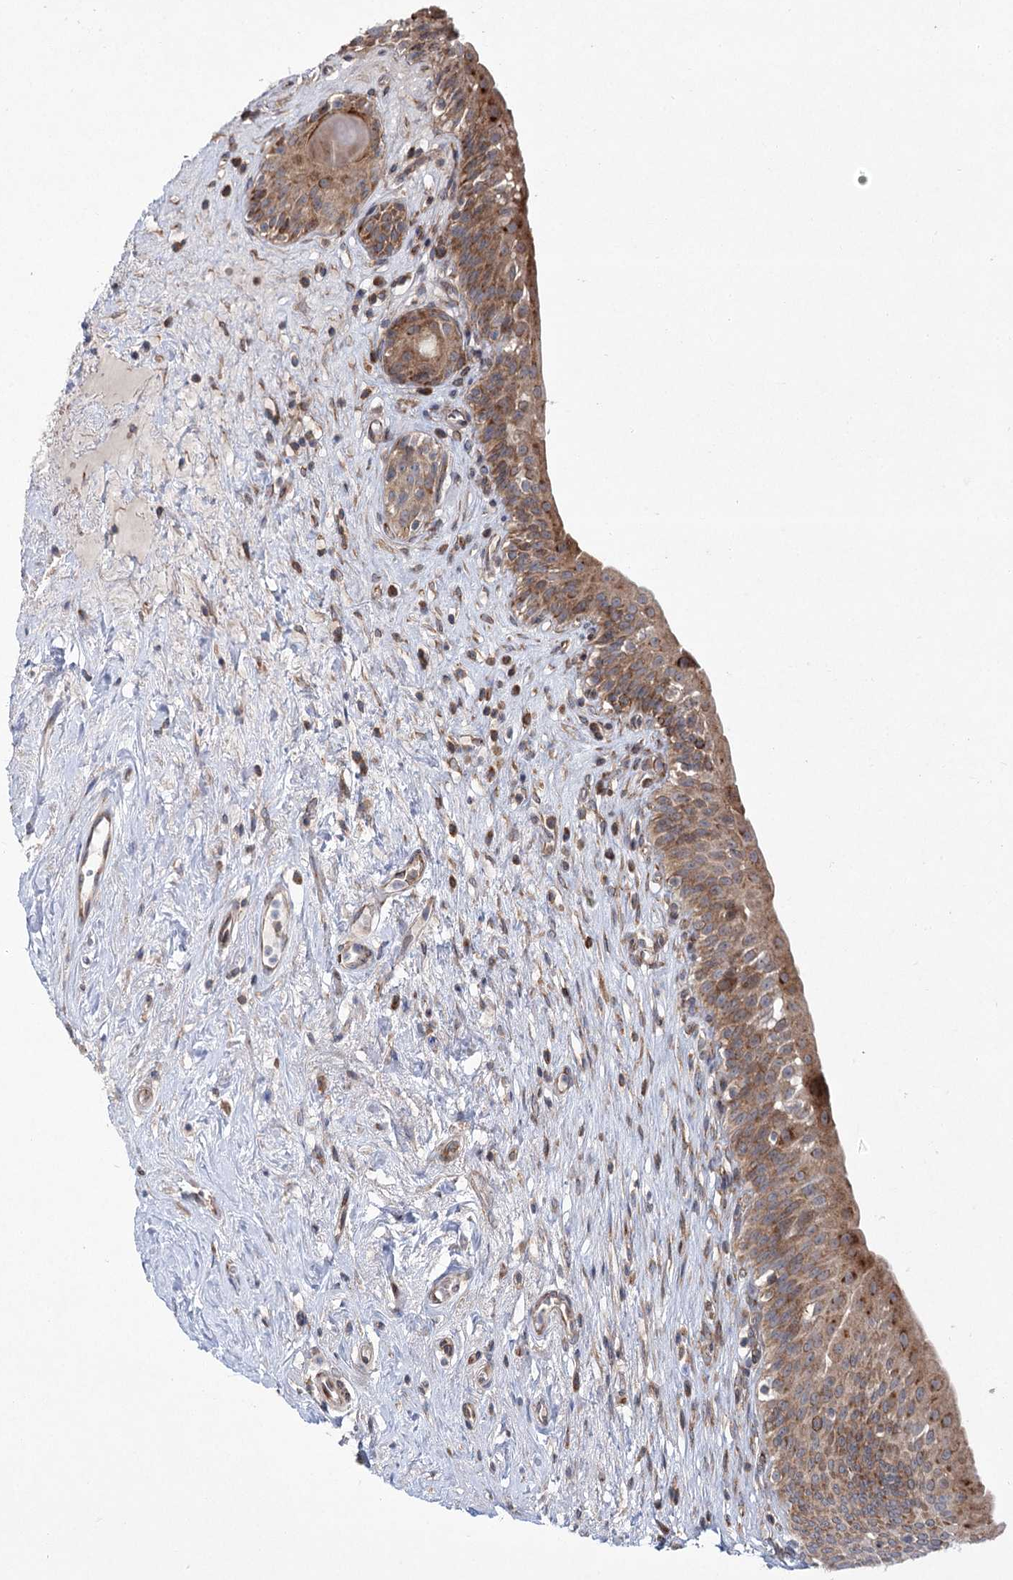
{"staining": {"intensity": "moderate", "quantity": ">75%", "location": "cytoplasmic/membranous"}, "tissue": "urinary bladder", "cell_type": "Urothelial cells", "image_type": "normal", "snomed": [{"axis": "morphology", "description": "Normal tissue, NOS"}, {"axis": "topography", "description": "Urinary bladder"}], "caption": "Human urinary bladder stained for a protein (brown) demonstrates moderate cytoplasmic/membranous positive staining in approximately >75% of urothelial cells.", "gene": "VWA2", "patient": {"sex": "male", "age": 83}}